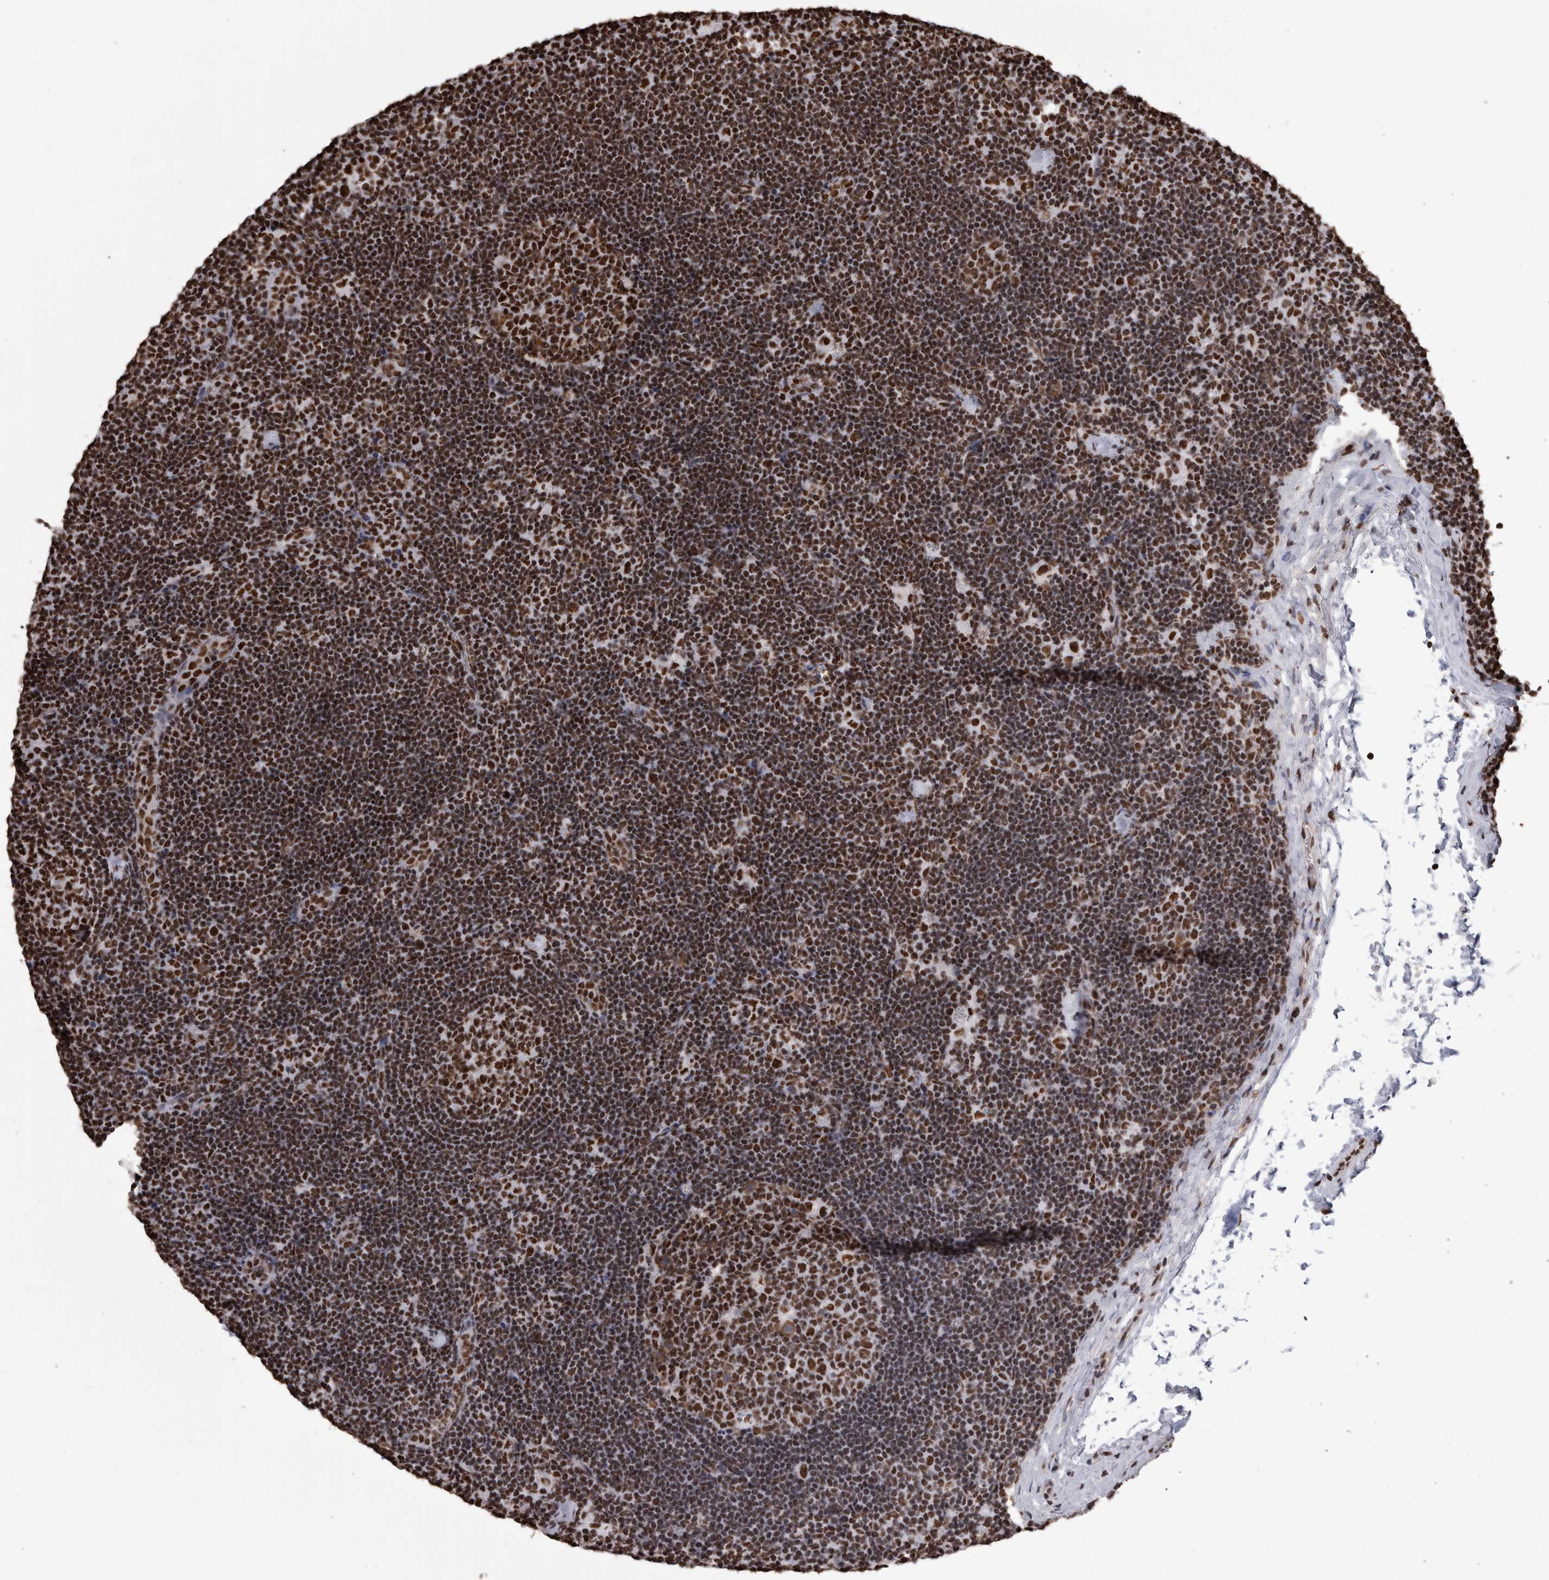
{"staining": {"intensity": "strong", "quantity": ">75%", "location": "nuclear"}, "tissue": "lymph node", "cell_type": "Germinal center cells", "image_type": "normal", "snomed": [{"axis": "morphology", "description": "Normal tissue, NOS"}, {"axis": "topography", "description": "Lymph node"}], "caption": "A brown stain highlights strong nuclear expression of a protein in germinal center cells of normal human lymph node. (DAB (3,3'-diaminobenzidine) IHC, brown staining for protein, blue staining for nuclei).", "gene": "HNRNPM", "patient": {"sex": "female", "age": 22}}